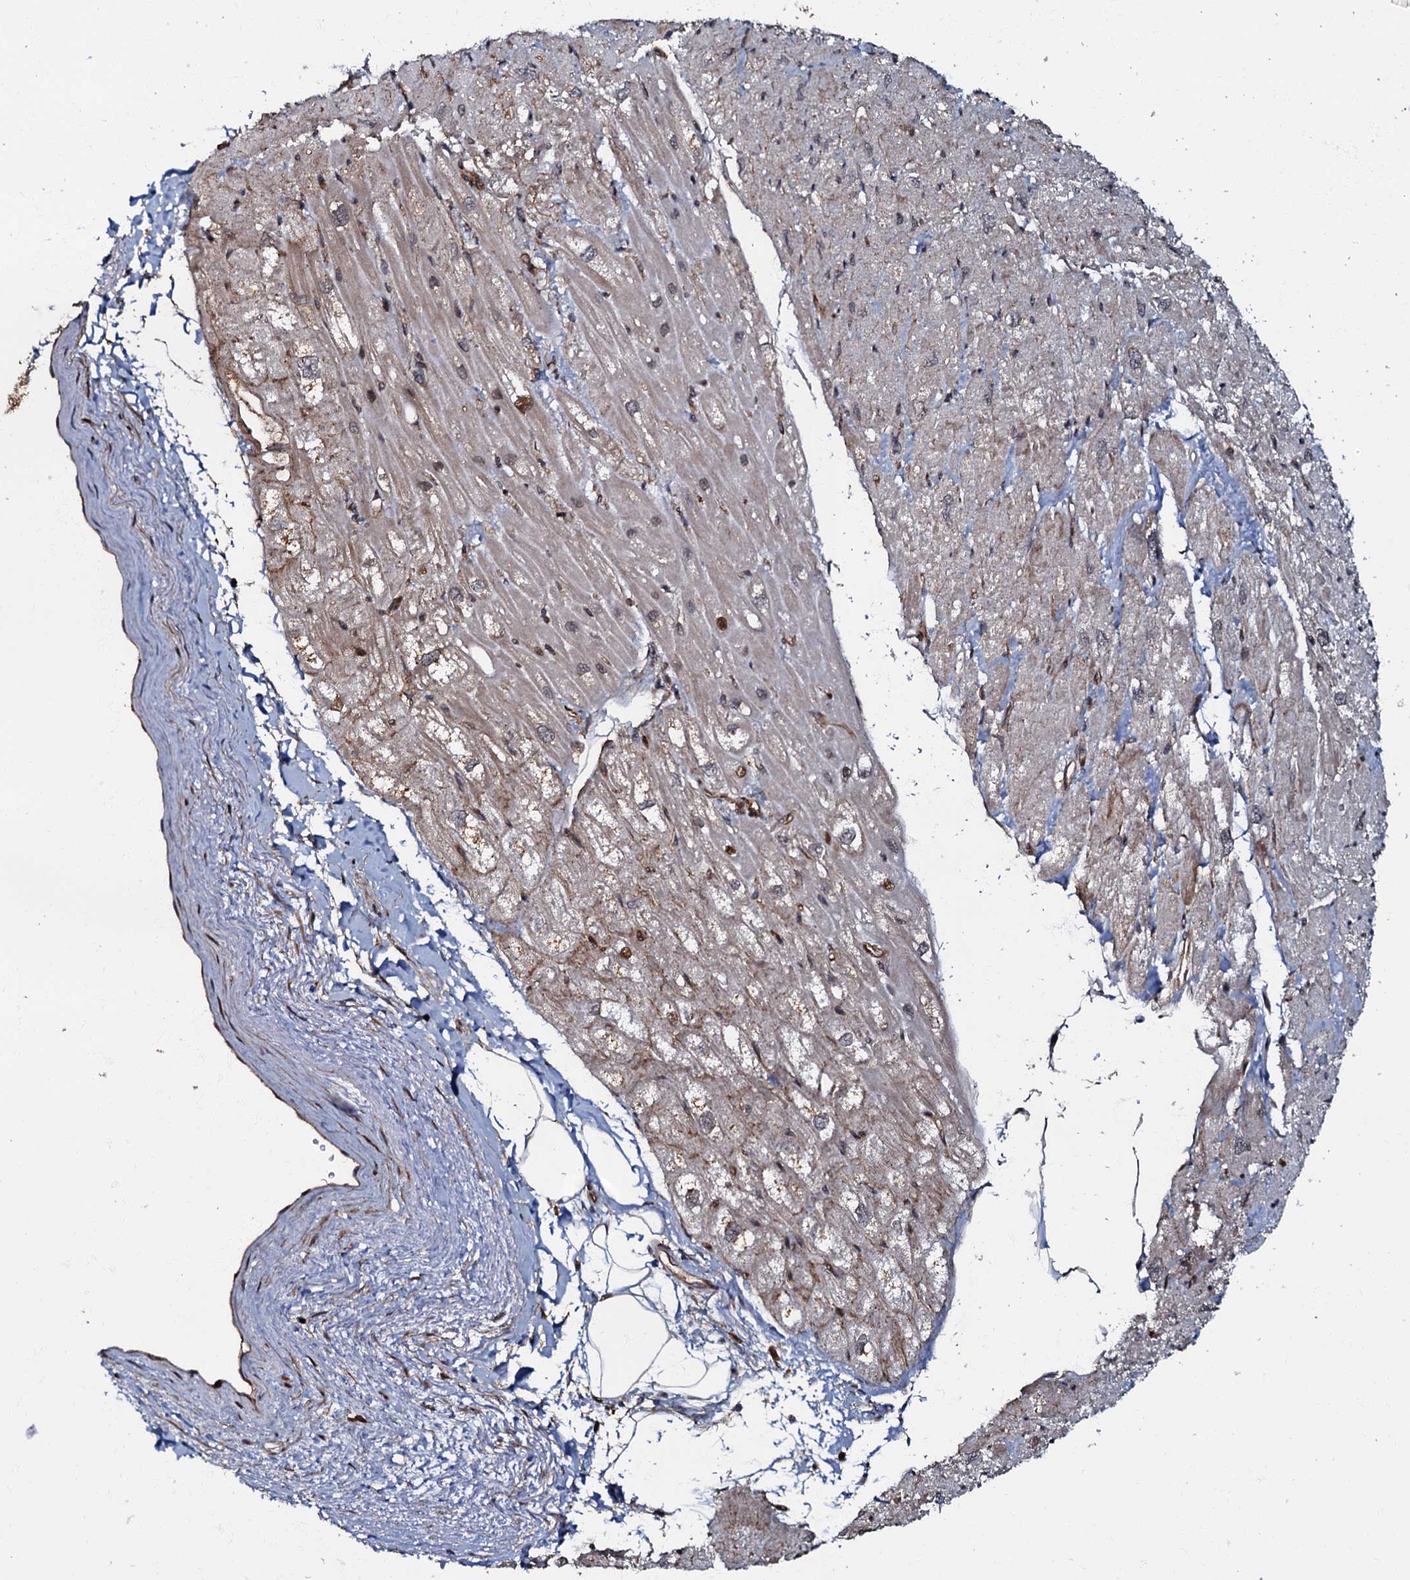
{"staining": {"intensity": "moderate", "quantity": "<25%", "location": "cytoplasmic/membranous,nuclear"}, "tissue": "heart muscle", "cell_type": "Cardiomyocytes", "image_type": "normal", "snomed": [{"axis": "morphology", "description": "Normal tissue, NOS"}, {"axis": "topography", "description": "Heart"}], "caption": "A histopathology image showing moderate cytoplasmic/membranous,nuclear positivity in about <25% of cardiomyocytes in unremarkable heart muscle, as visualized by brown immunohistochemical staining.", "gene": "OSBP", "patient": {"sex": "male", "age": 50}}